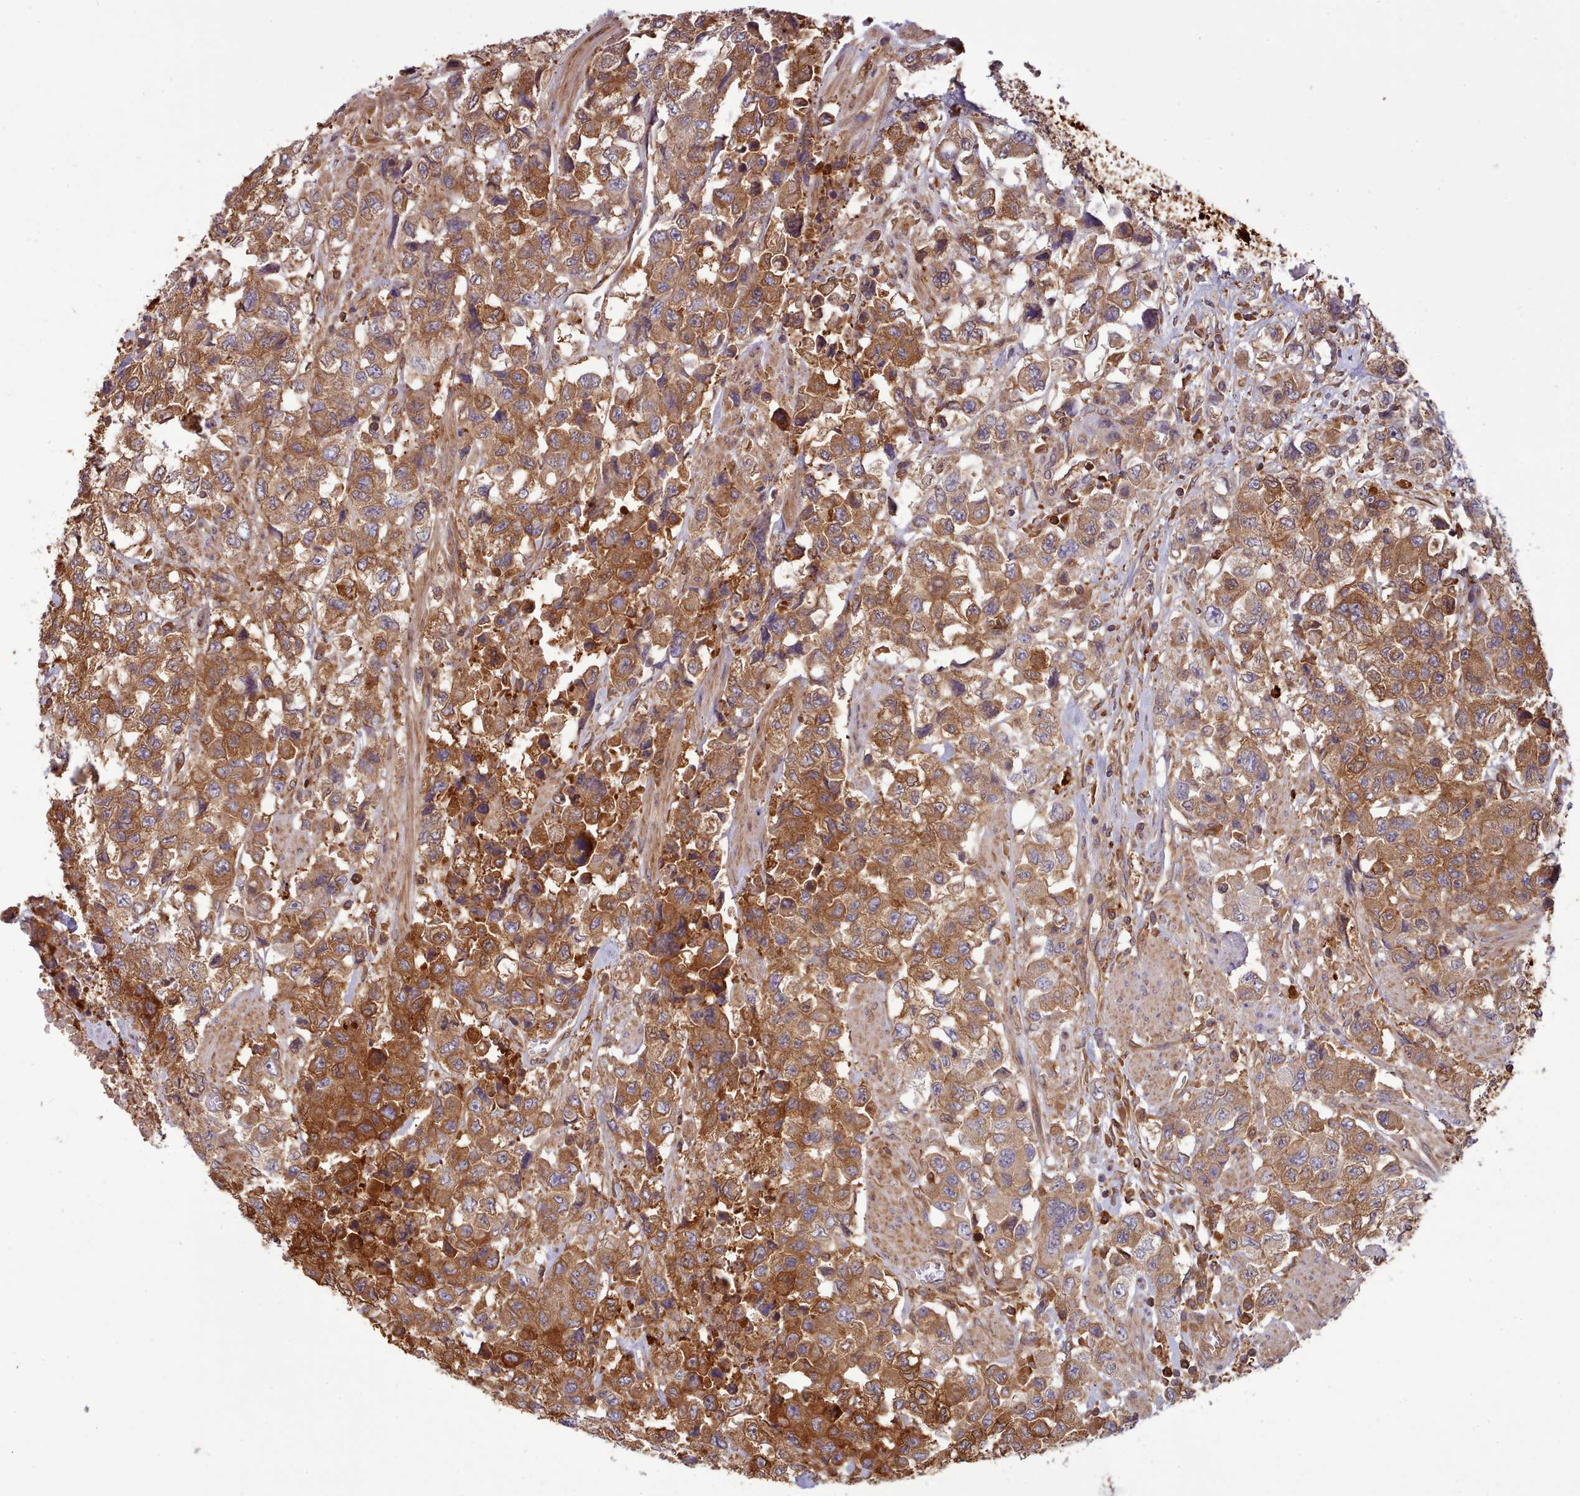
{"staining": {"intensity": "moderate", "quantity": ">75%", "location": "cytoplasmic/membranous"}, "tissue": "urothelial cancer", "cell_type": "Tumor cells", "image_type": "cancer", "snomed": [{"axis": "morphology", "description": "Urothelial carcinoma, High grade"}, {"axis": "topography", "description": "Urinary bladder"}], "caption": "About >75% of tumor cells in urothelial carcinoma (high-grade) show moderate cytoplasmic/membranous protein expression as visualized by brown immunohistochemical staining.", "gene": "SLC4A9", "patient": {"sex": "female", "age": 78}}